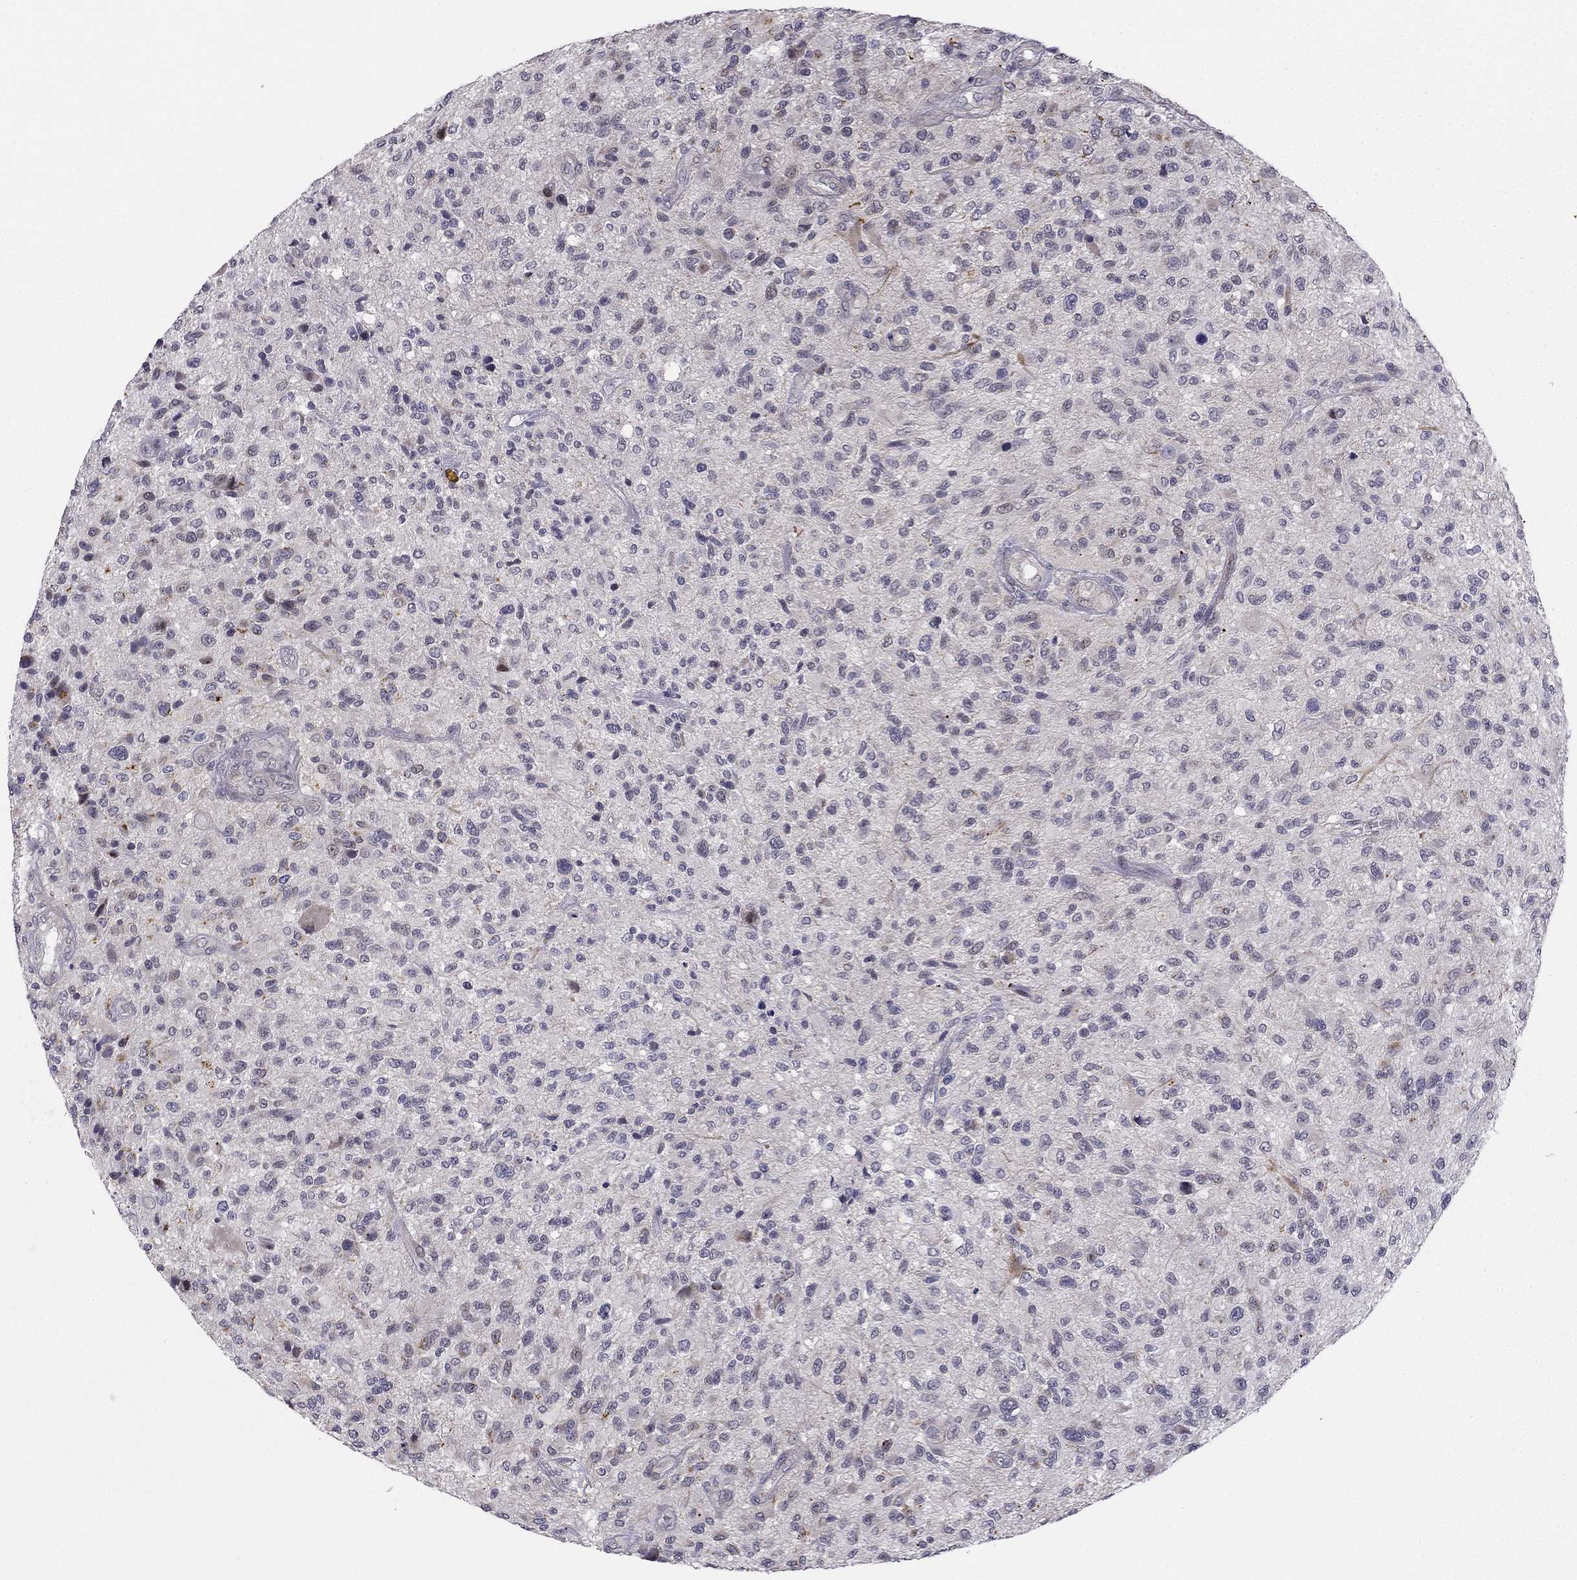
{"staining": {"intensity": "negative", "quantity": "none", "location": "none"}, "tissue": "glioma", "cell_type": "Tumor cells", "image_type": "cancer", "snomed": [{"axis": "morphology", "description": "Glioma, malignant, High grade"}, {"axis": "topography", "description": "Brain"}], "caption": "Tumor cells show no significant staining in malignant glioma (high-grade).", "gene": "CHST8", "patient": {"sex": "male", "age": 47}}